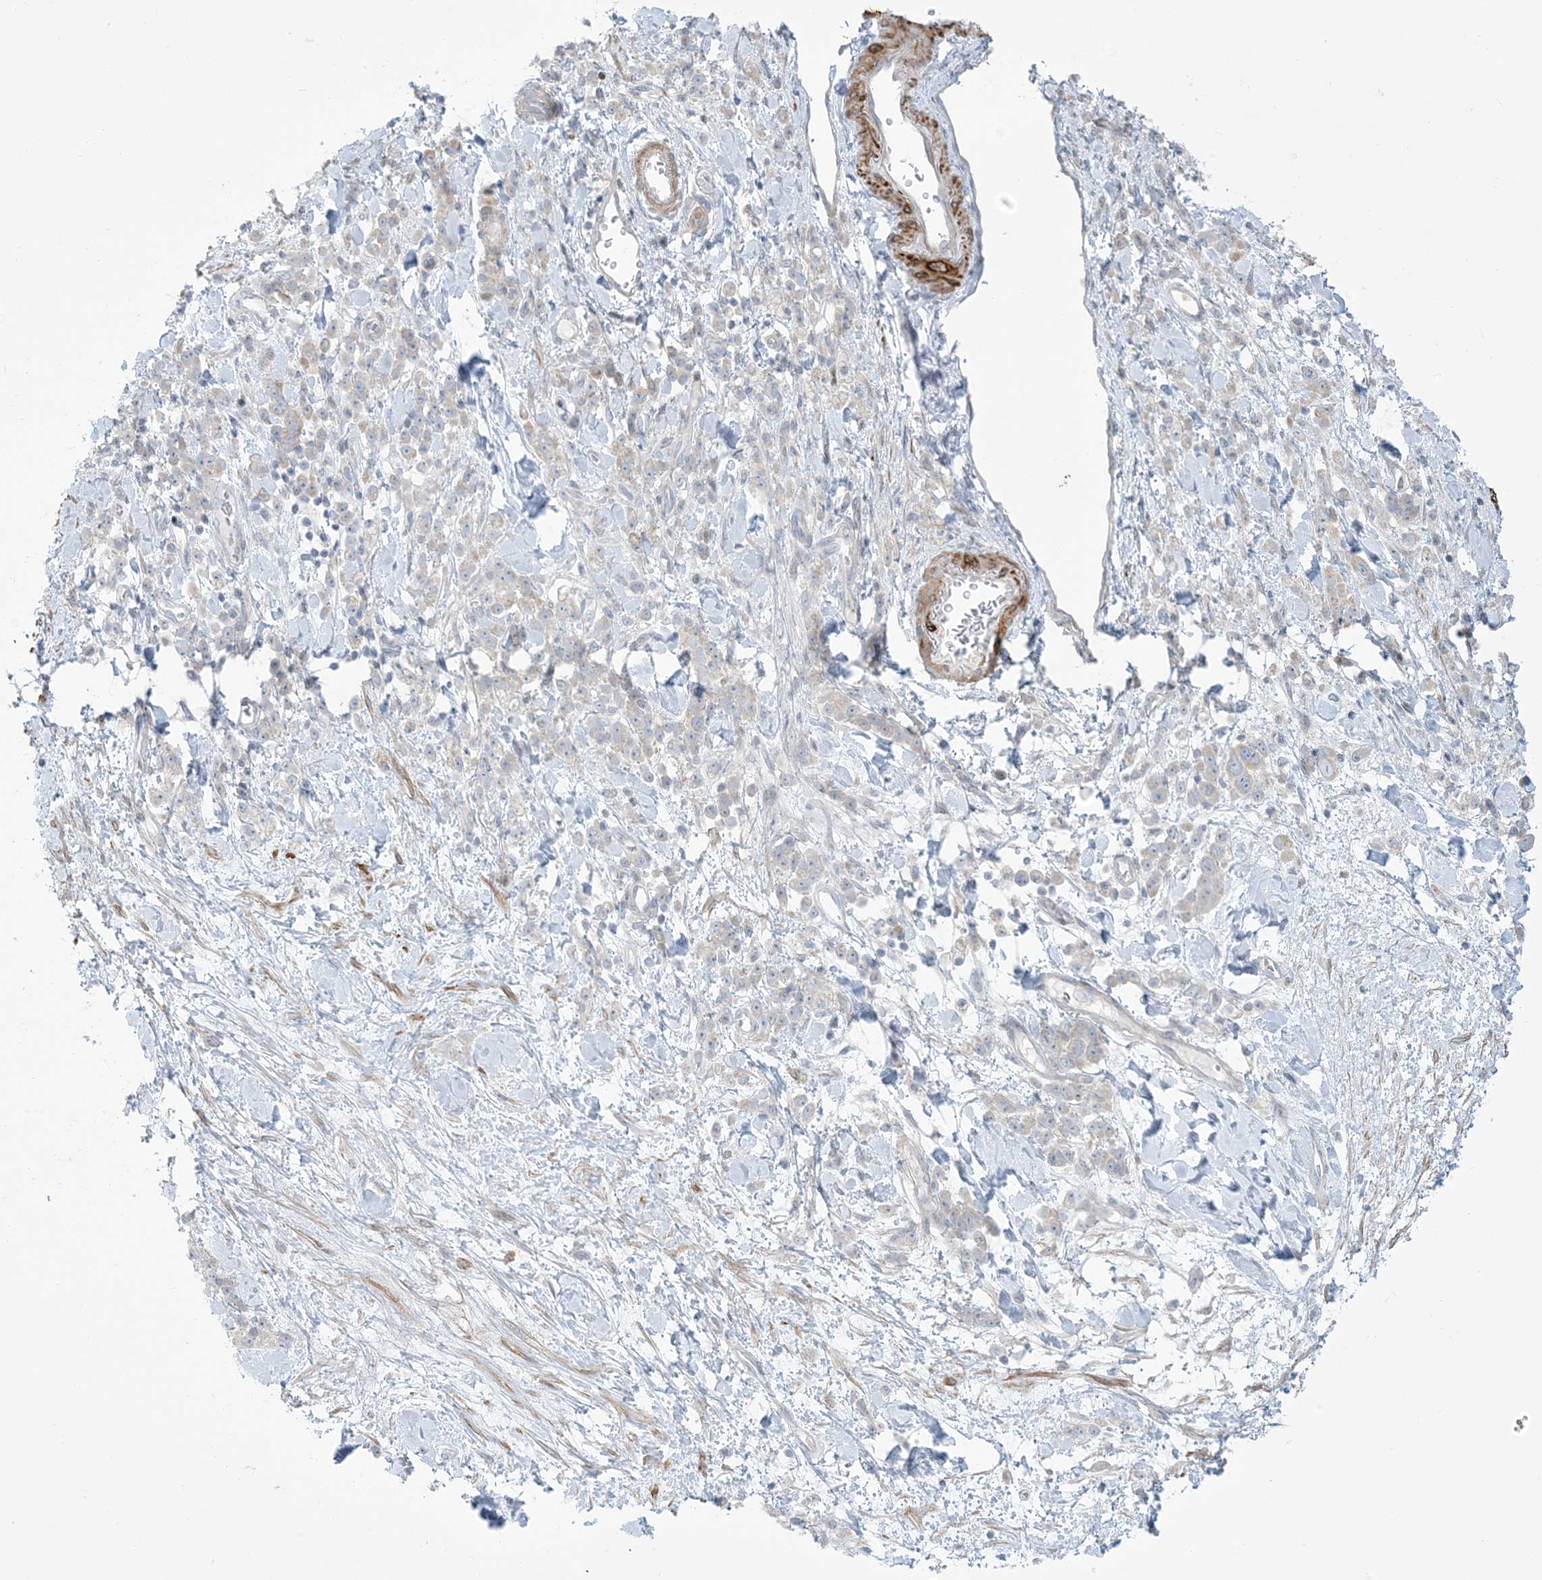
{"staining": {"intensity": "negative", "quantity": "none", "location": "none"}, "tissue": "stomach cancer", "cell_type": "Tumor cells", "image_type": "cancer", "snomed": [{"axis": "morphology", "description": "Normal tissue, NOS"}, {"axis": "morphology", "description": "Adenocarcinoma, NOS"}, {"axis": "topography", "description": "Stomach"}], "caption": "Tumor cells show no significant protein staining in stomach cancer (adenocarcinoma).", "gene": "AFTPH", "patient": {"sex": "male", "age": 82}}